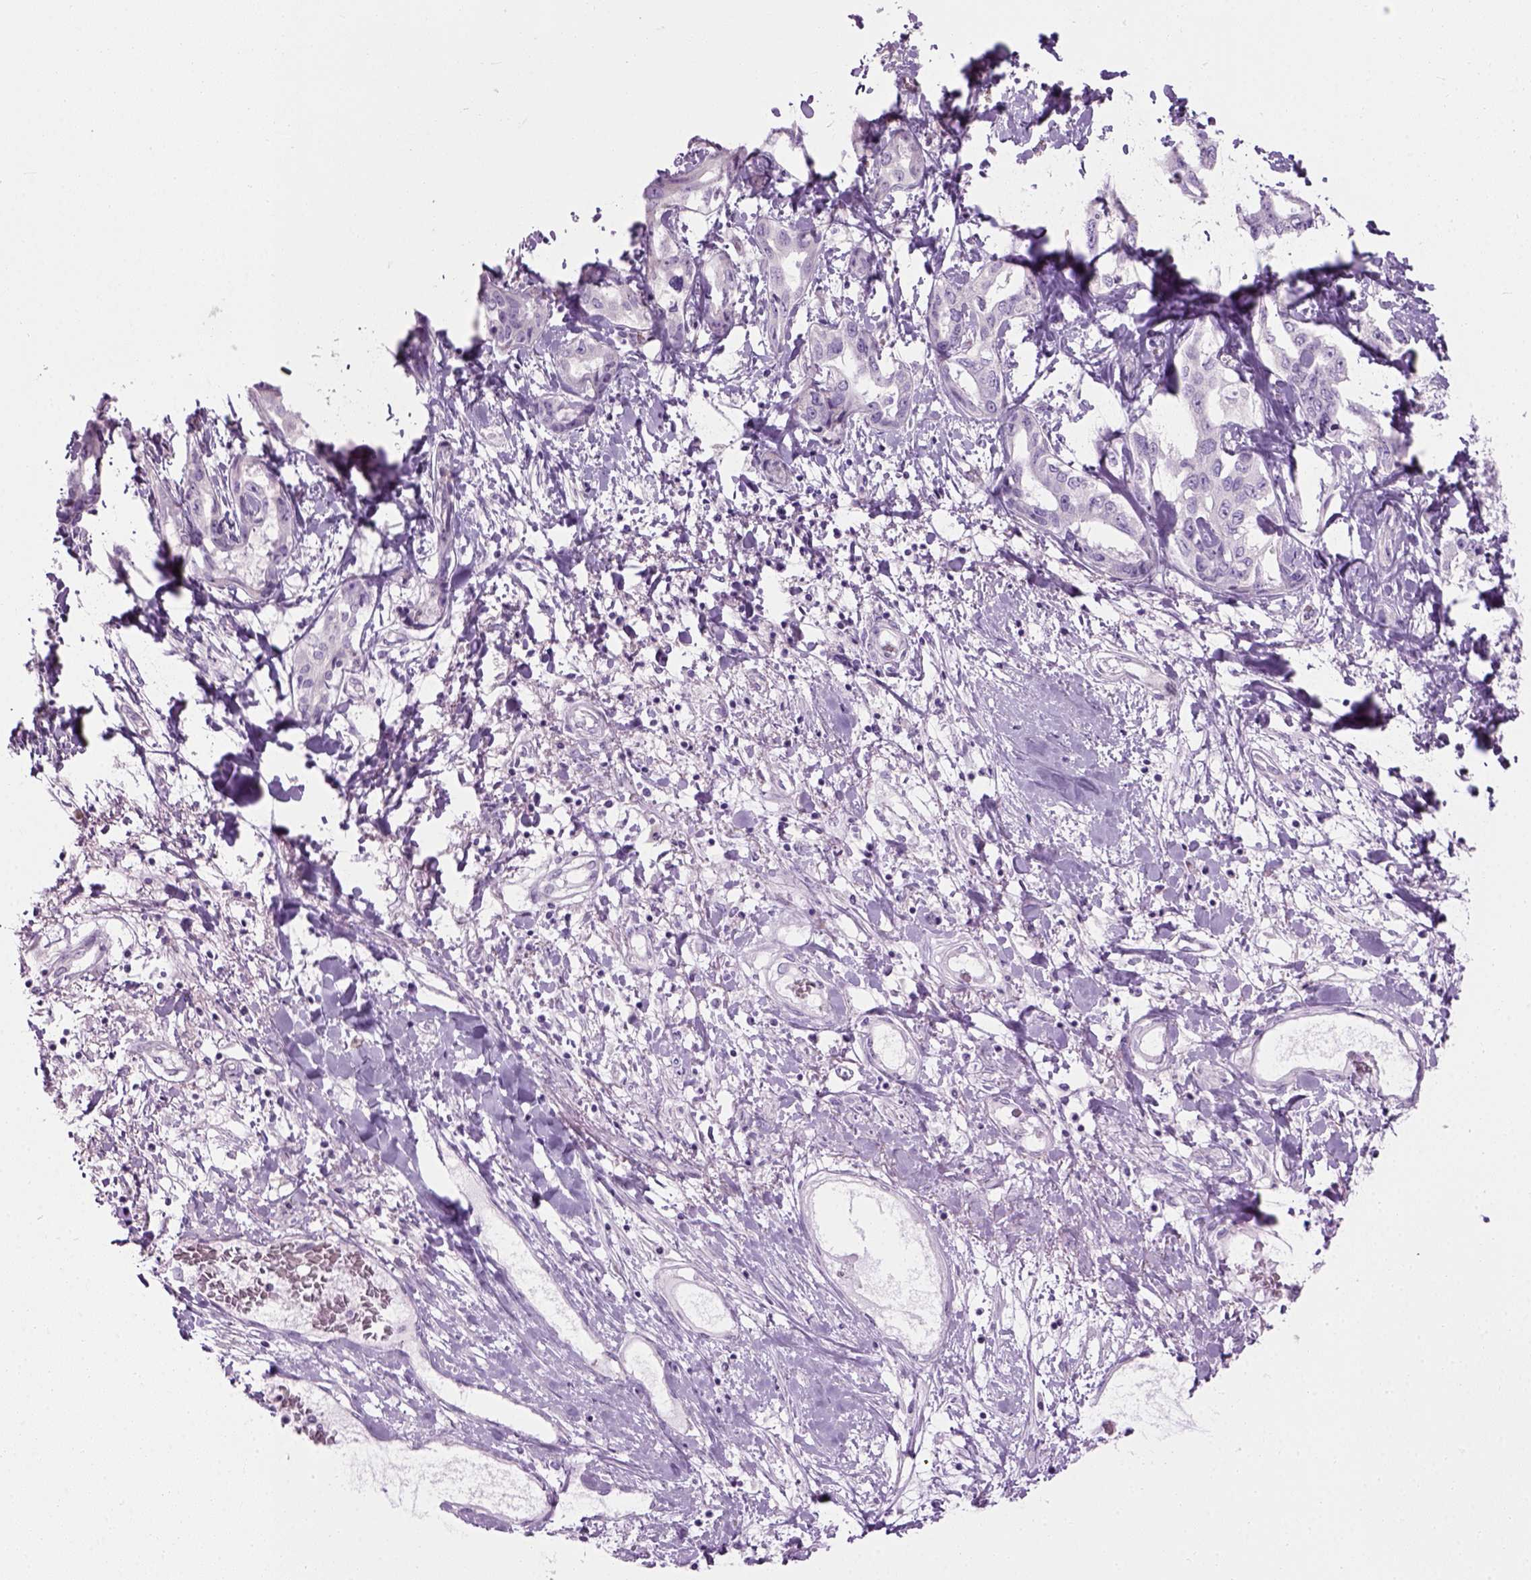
{"staining": {"intensity": "negative", "quantity": "none", "location": "none"}, "tissue": "liver cancer", "cell_type": "Tumor cells", "image_type": "cancer", "snomed": [{"axis": "morphology", "description": "Cholangiocarcinoma"}, {"axis": "topography", "description": "Liver"}], "caption": "Human cholangiocarcinoma (liver) stained for a protein using immunohistochemistry (IHC) demonstrates no staining in tumor cells.", "gene": "CIBAR2", "patient": {"sex": "male", "age": 59}}